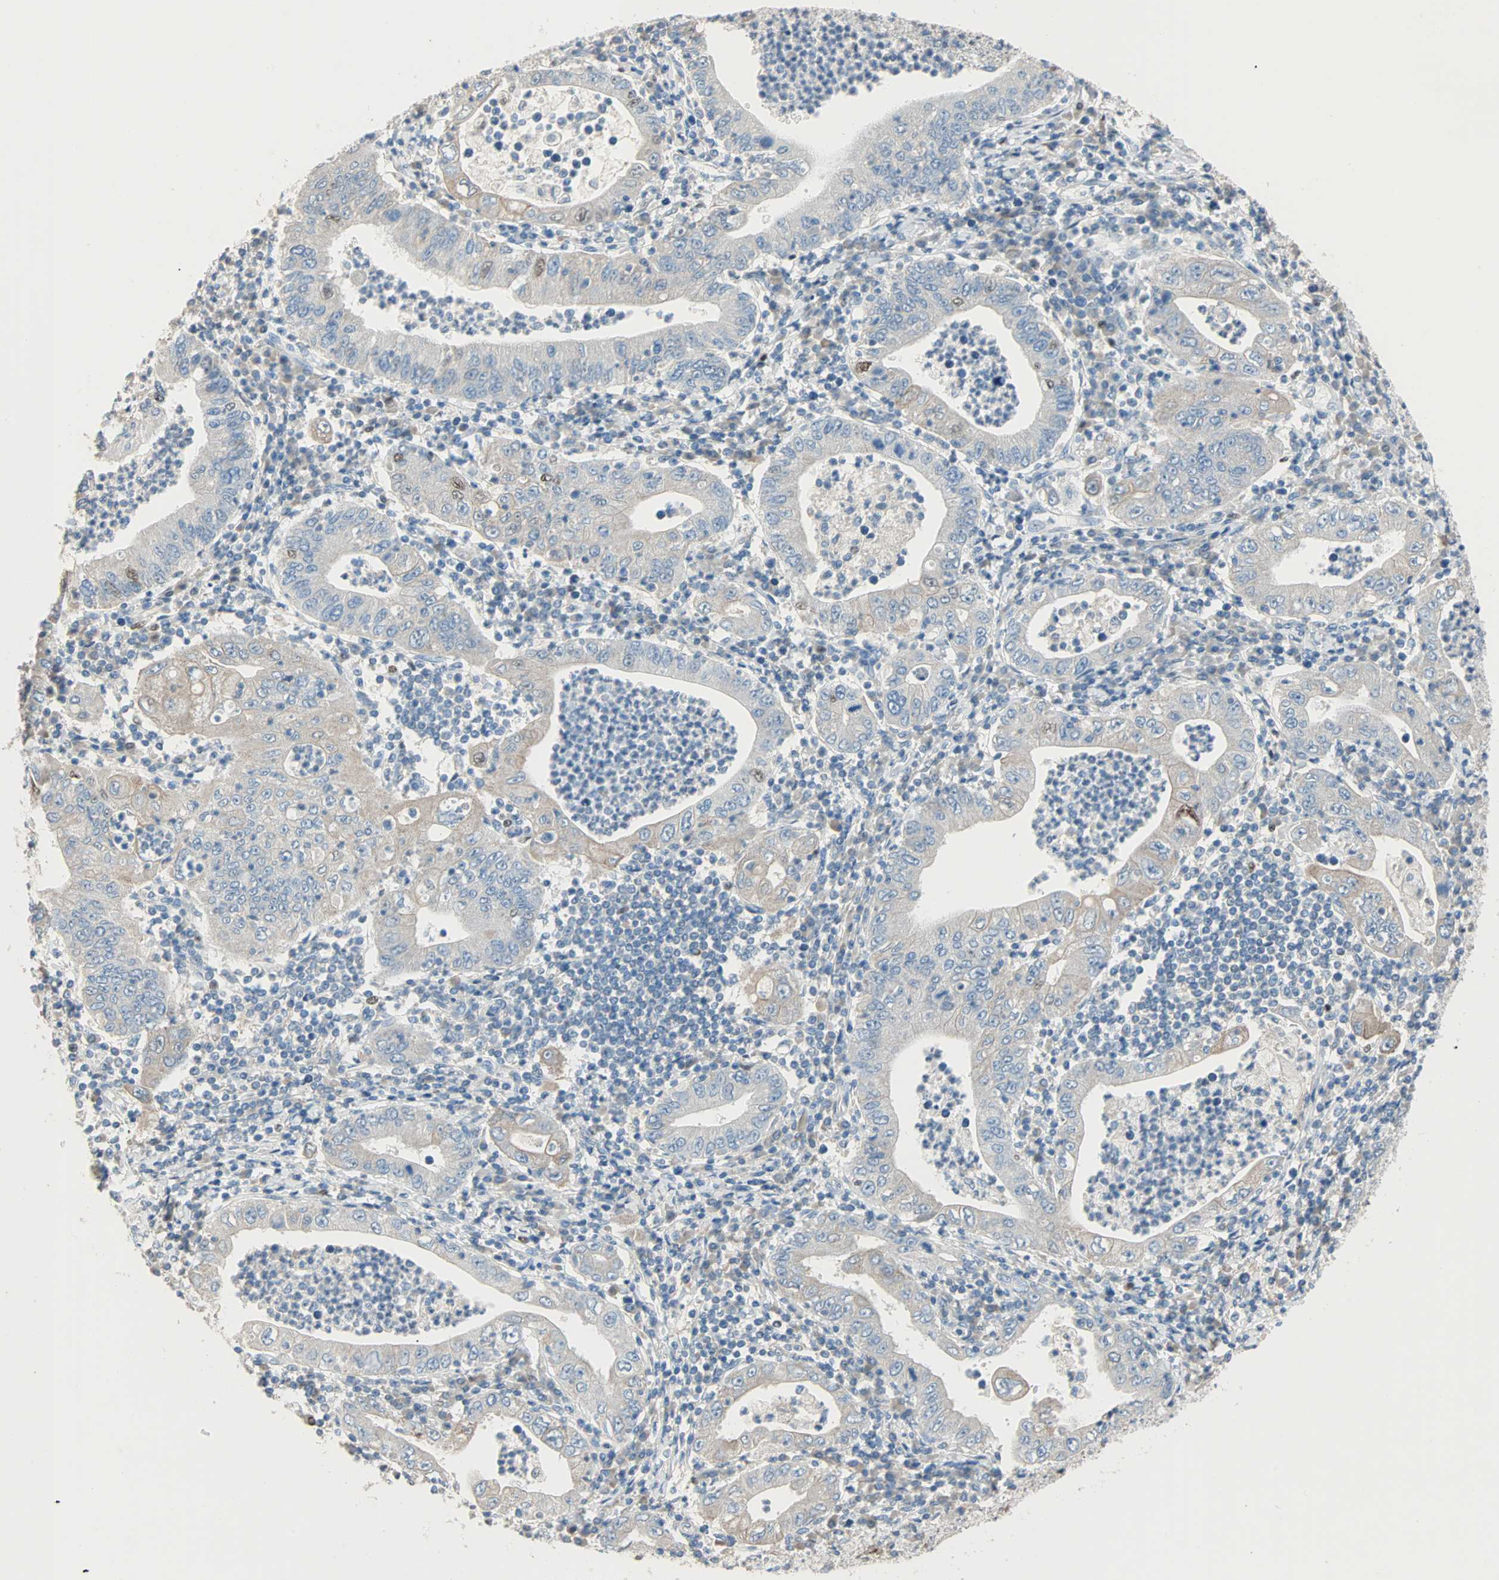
{"staining": {"intensity": "negative", "quantity": "none", "location": "none"}, "tissue": "stomach cancer", "cell_type": "Tumor cells", "image_type": "cancer", "snomed": [{"axis": "morphology", "description": "Normal tissue, NOS"}, {"axis": "morphology", "description": "Adenocarcinoma, NOS"}, {"axis": "topography", "description": "Esophagus"}, {"axis": "topography", "description": "Stomach, upper"}, {"axis": "topography", "description": "Peripheral nerve tissue"}], "caption": "IHC of human stomach cancer demonstrates no staining in tumor cells.", "gene": "ACVRL1", "patient": {"sex": "male", "age": 62}}